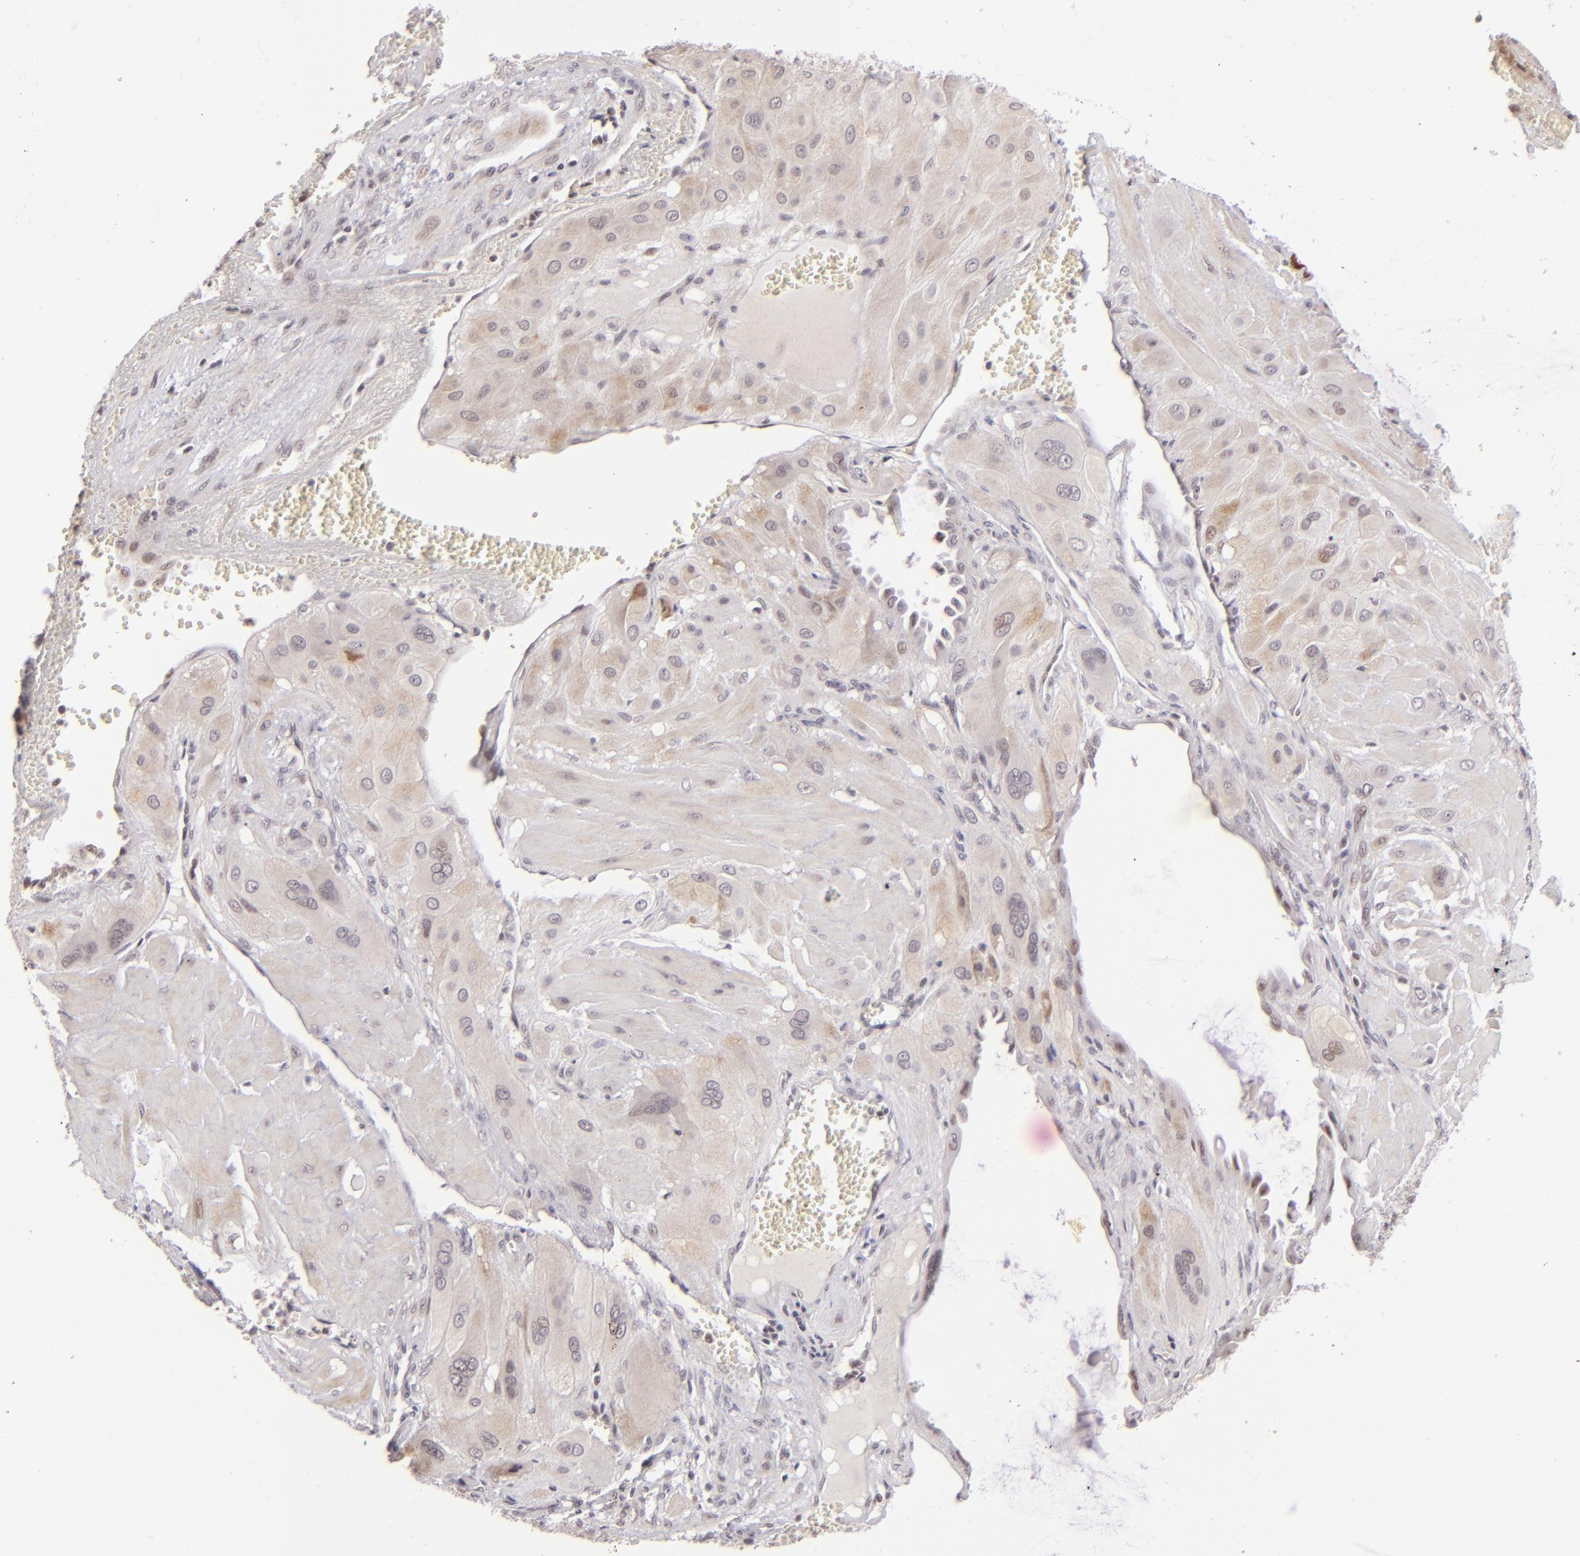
{"staining": {"intensity": "weak", "quantity": "<25%", "location": "cytoplasmic/membranous"}, "tissue": "cervical cancer", "cell_type": "Tumor cells", "image_type": "cancer", "snomed": [{"axis": "morphology", "description": "Squamous cell carcinoma, NOS"}, {"axis": "topography", "description": "Cervix"}], "caption": "IHC micrograph of cervical cancer (squamous cell carcinoma) stained for a protein (brown), which displays no staining in tumor cells.", "gene": "RARB", "patient": {"sex": "female", "age": 34}}